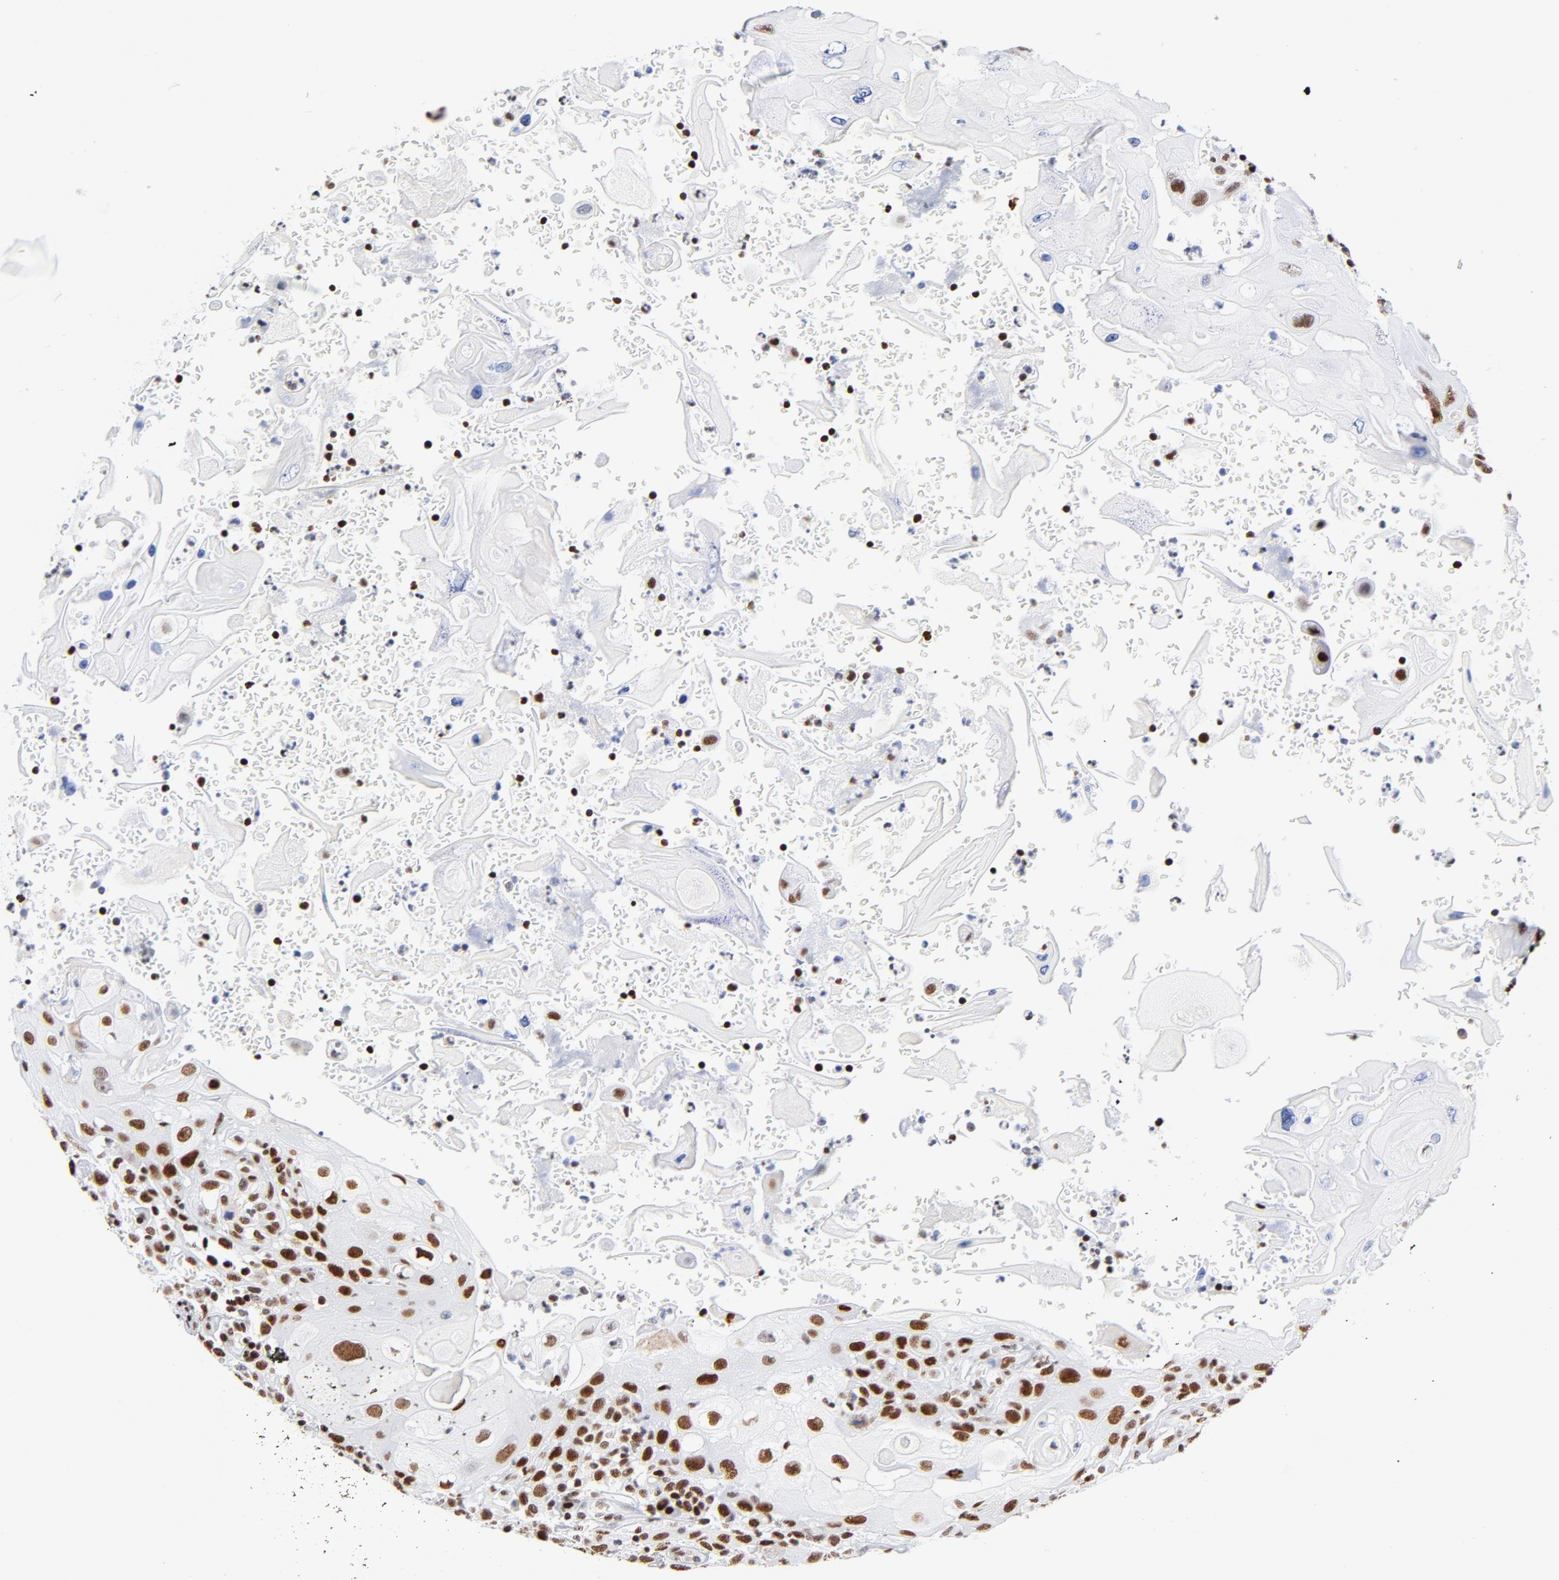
{"staining": {"intensity": "strong", "quantity": "<25%", "location": "nuclear"}, "tissue": "head and neck cancer", "cell_type": "Tumor cells", "image_type": "cancer", "snomed": [{"axis": "morphology", "description": "Squamous cell carcinoma, NOS"}, {"axis": "topography", "description": "Oral tissue"}, {"axis": "topography", "description": "Head-Neck"}], "caption": "A brown stain shows strong nuclear expression of a protein in human head and neck squamous cell carcinoma tumor cells. (DAB IHC with brightfield microscopy, high magnification).", "gene": "XRCC5", "patient": {"sex": "female", "age": 76}}